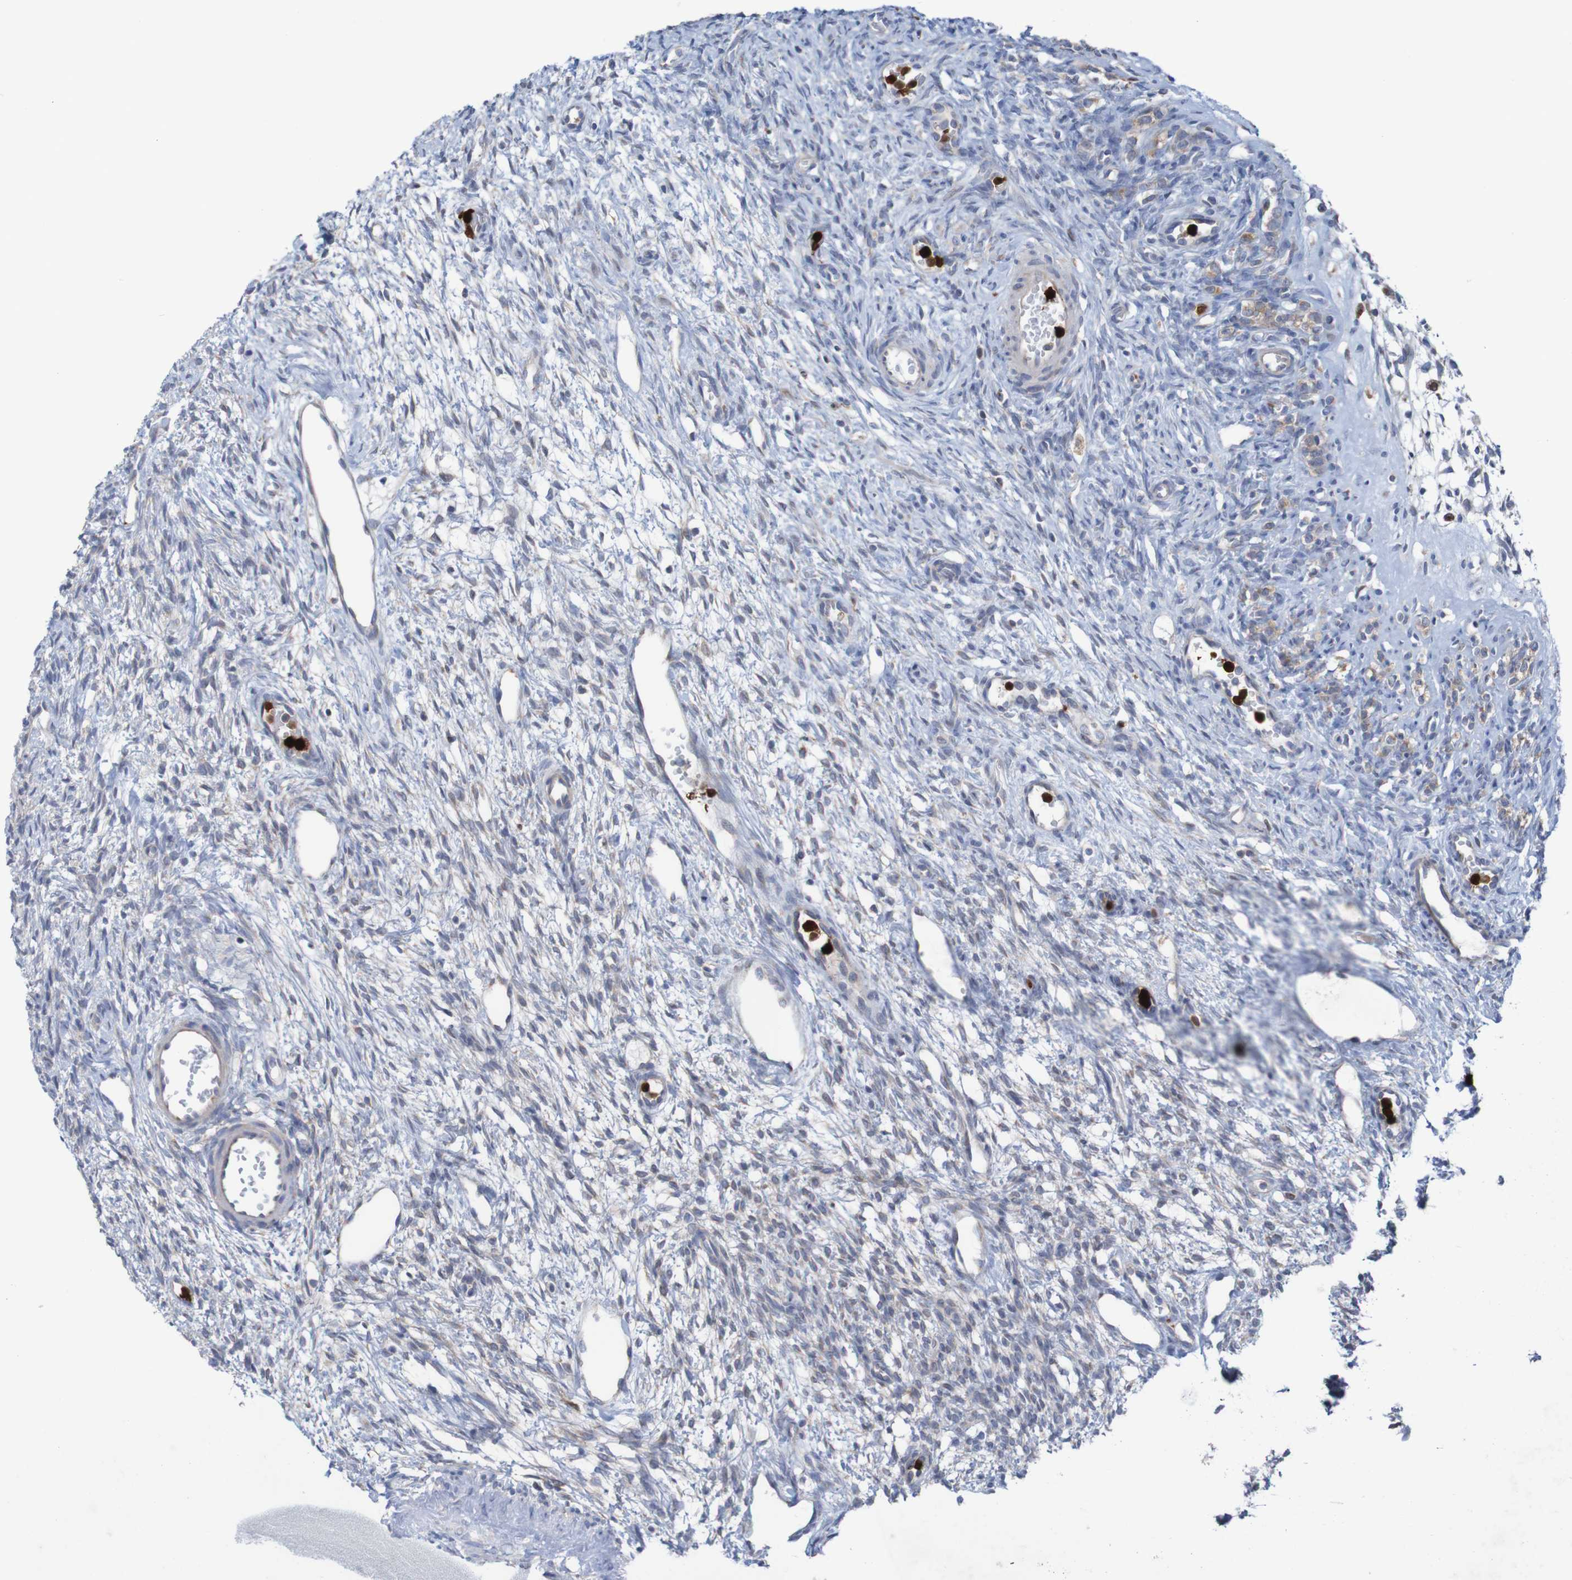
{"staining": {"intensity": "weak", "quantity": "25%-75%", "location": "cytoplasmic/membranous"}, "tissue": "ovary", "cell_type": "Ovarian stroma cells", "image_type": "normal", "snomed": [{"axis": "morphology", "description": "Normal tissue, NOS"}, {"axis": "topography", "description": "Ovary"}], "caption": "Immunohistochemical staining of normal human ovary reveals 25%-75% levels of weak cytoplasmic/membranous protein positivity in approximately 25%-75% of ovarian stroma cells. Using DAB (brown) and hematoxylin (blue) stains, captured at high magnification using brightfield microscopy.", "gene": "PARP4", "patient": {"sex": "female", "age": 33}}